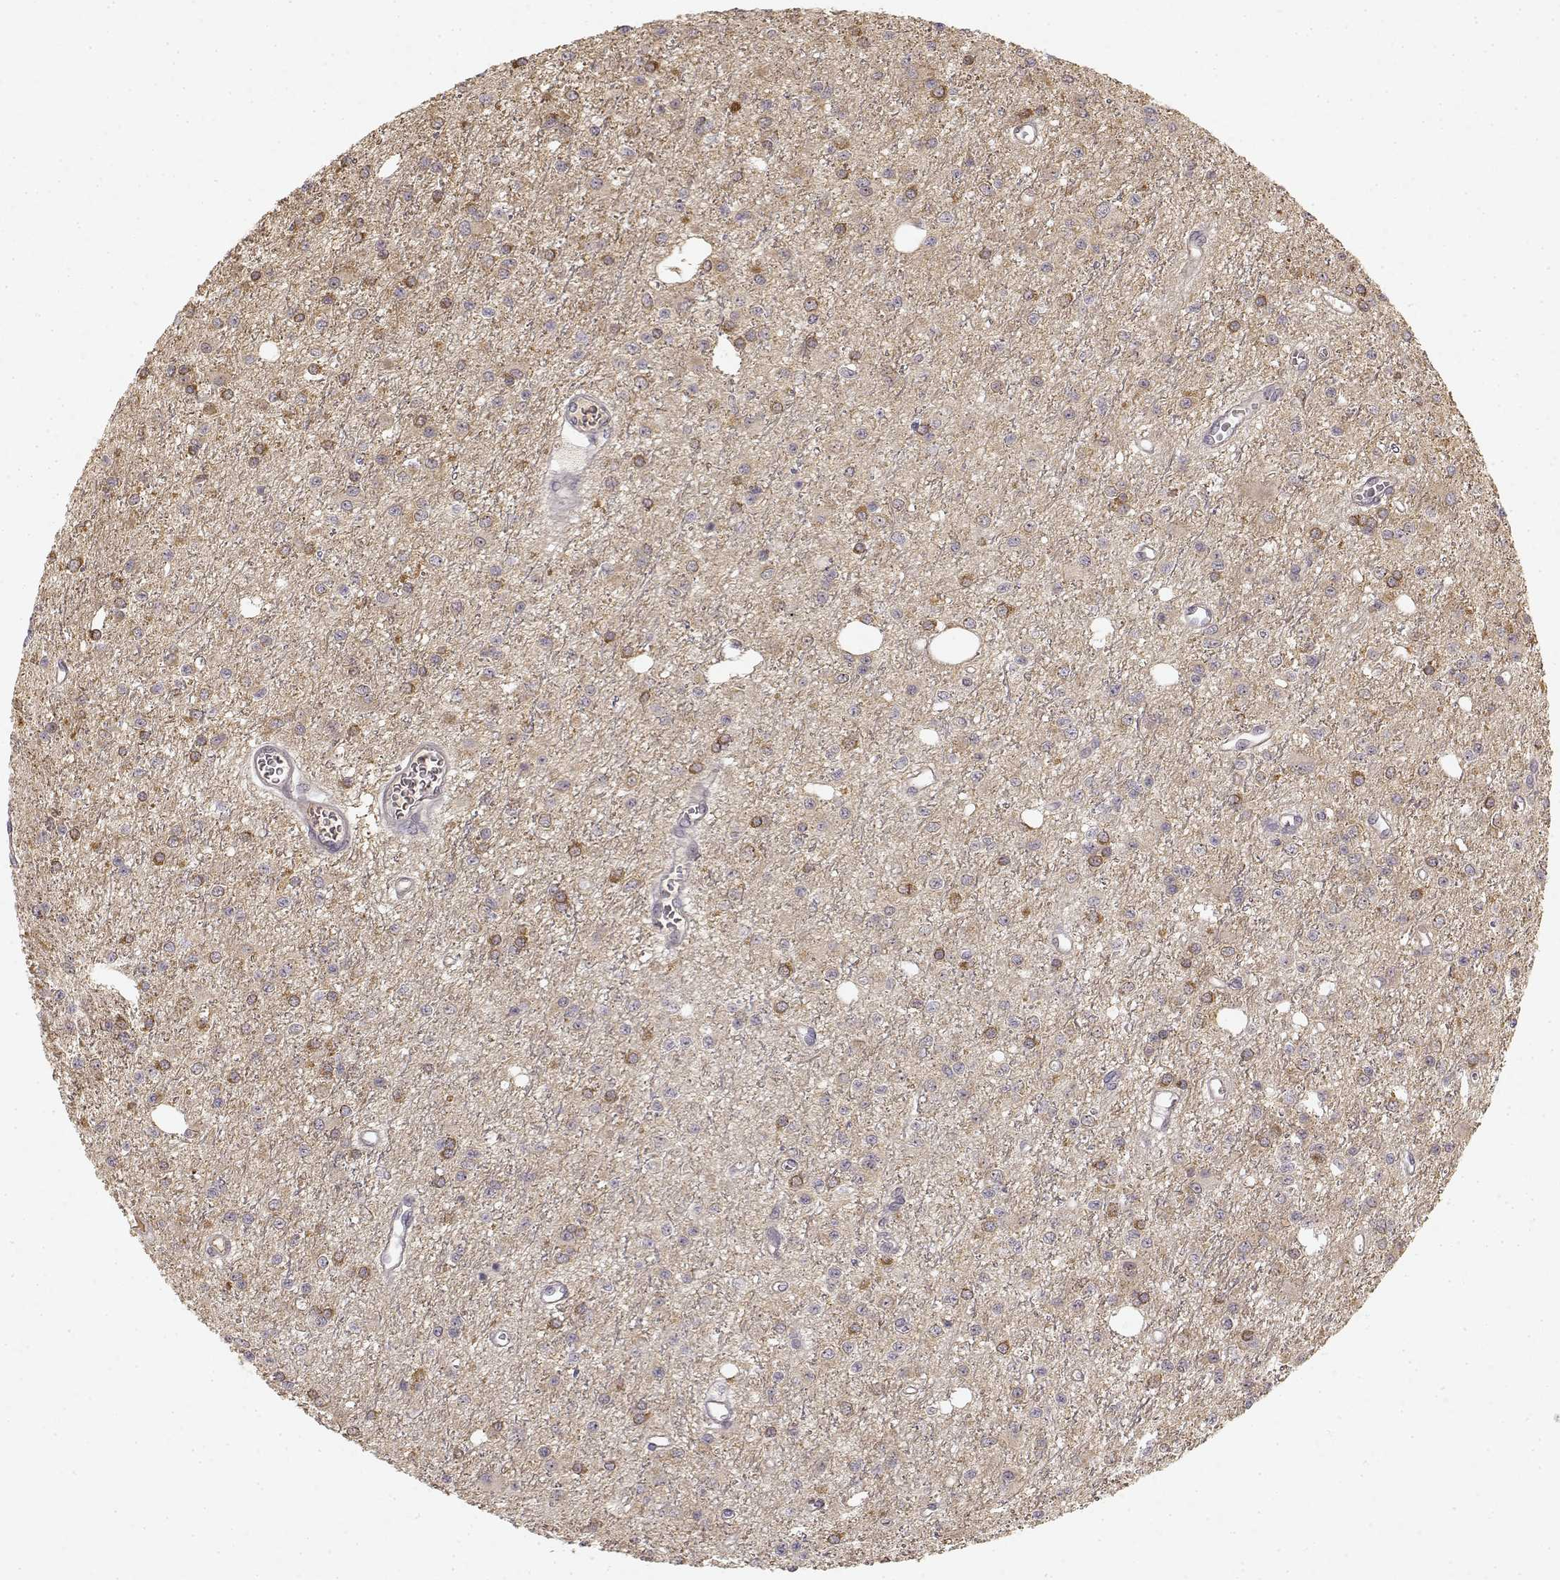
{"staining": {"intensity": "moderate", "quantity": "25%-75%", "location": "cytoplasmic/membranous"}, "tissue": "glioma", "cell_type": "Tumor cells", "image_type": "cancer", "snomed": [{"axis": "morphology", "description": "Glioma, malignant, Low grade"}, {"axis": "topography", "description": "Brain"}], "caption": "Glioma tissue reveals moderate cytoplasmic/membranous staining in about 25%-75% of tumor cells, visualized by immunohistochemistry.", "gene": "MED12L", "patient": {"sex": "female", "age": 45}}